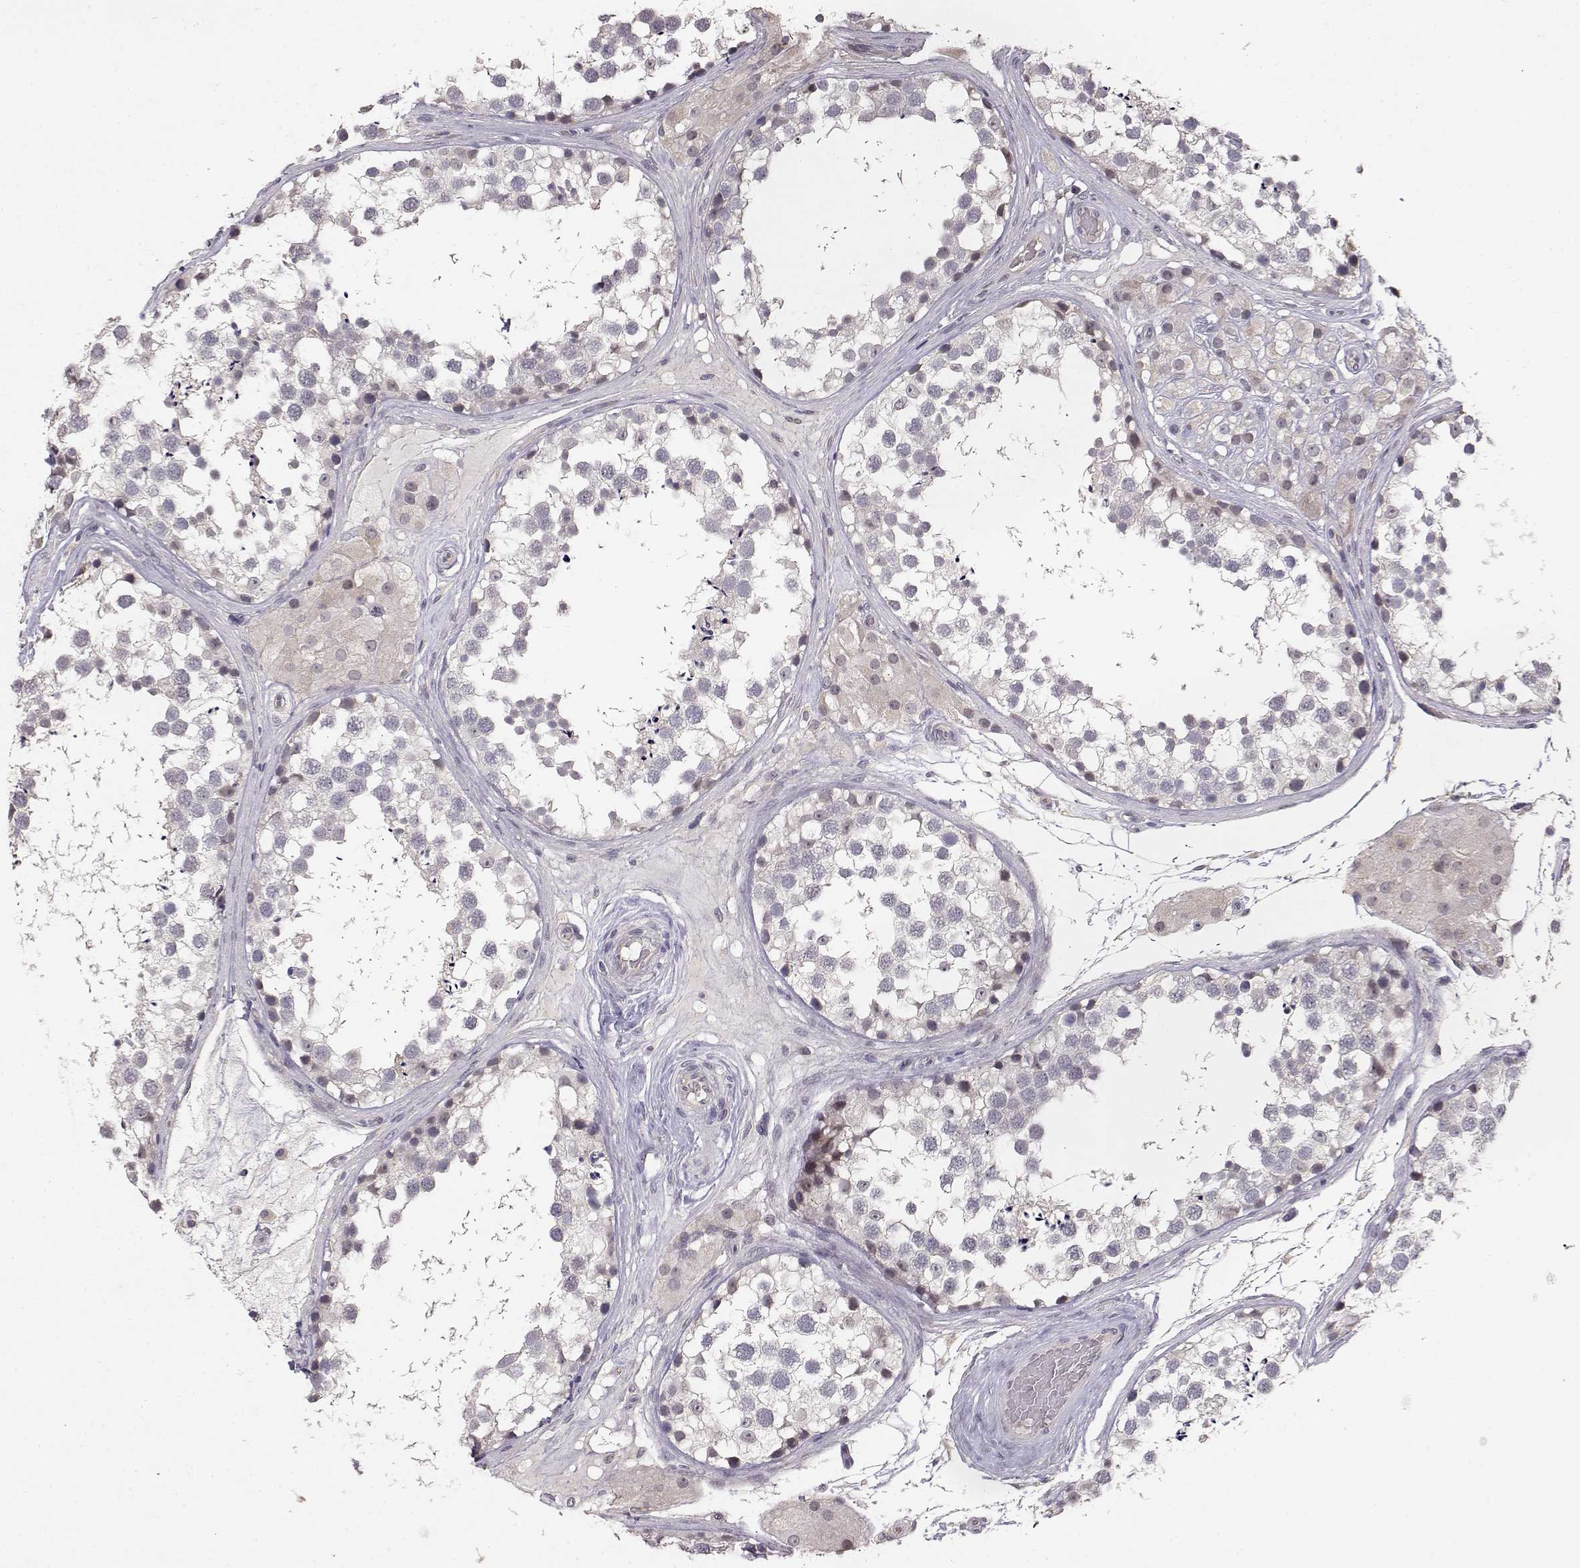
{"staining": {"intensity": "negative", "quantity": "none", "location": "none"}, "tissue": "testis", "cell_type": "Cells in seminiferous ducts", "image_type": "normal", "snomed": [{"axis": "morphology", "description": "Normal tissue, NOS"}, {"axis": "morphology", "description": "Seminoma, NOS"}, {"axis": "topography", "description": "Testis"}], "caption": "Unremarkable testis was stained to show a protein in brown. There is no significant positivity in cells in seminiferous ducts. (DAB immunohistochemistry, high magnification).", "gene": "IFITM1", "patient": {"sex": "male", "age": 65}}